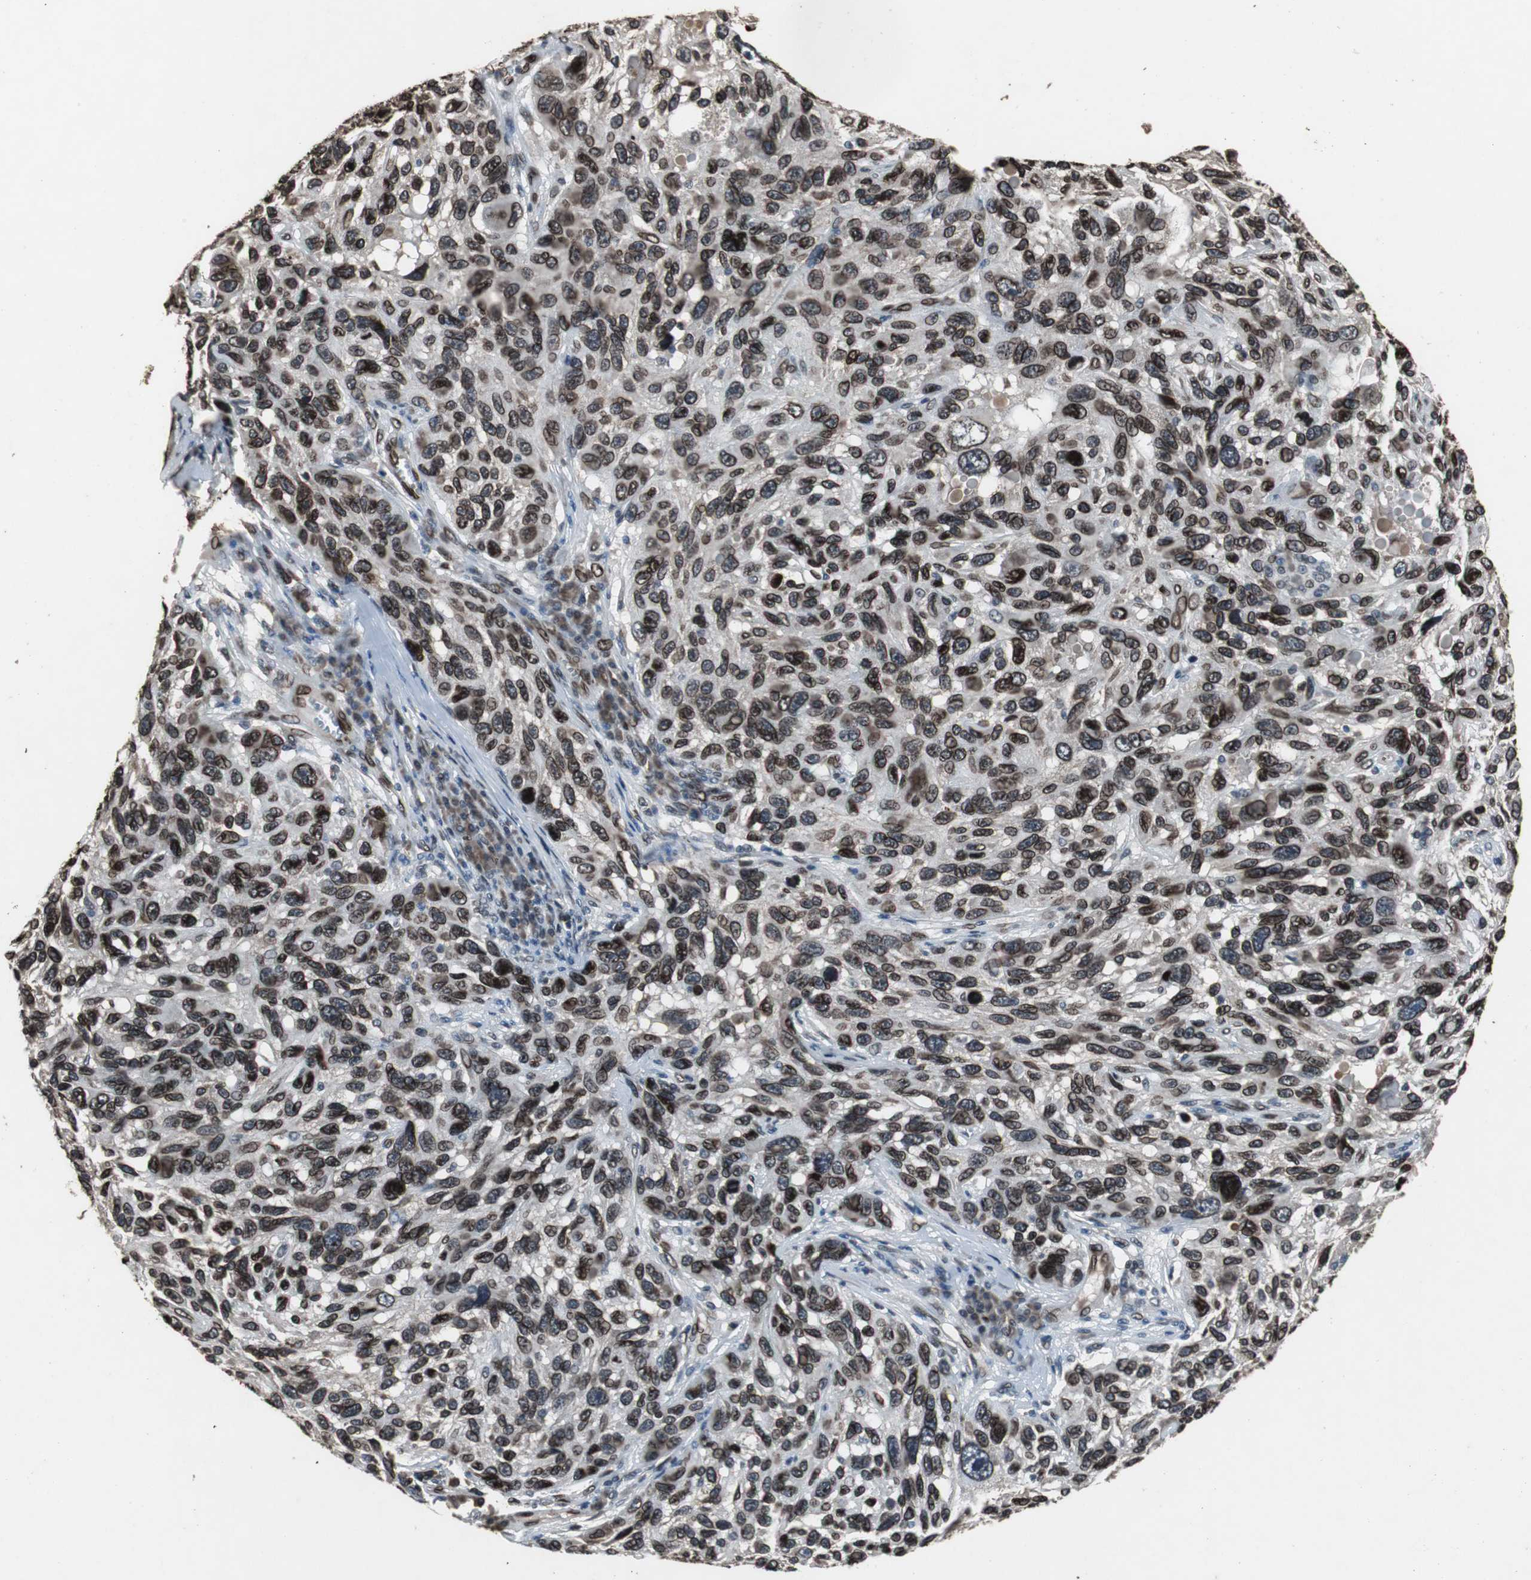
{"staining": {"intensity": "strong", "quantity": ">75%", "location": "cytoplasmic/membranous,nuclear"}, "tissue": "melanoma", "cell_type": "Tumor cells", "image_type": "cancer", "snomed": [{"axis": "morphology", "description": "Malignant melanoma, NOS"}, {"axis": "topography", "description": "Skin"}], "caption": "A brown stain shows strong cytoplasmic/membranous and nuclear staining of a protein in melanoma tumor cells.", "gene": "LMNA", "patient": {"sex": "male", "age": 53}}